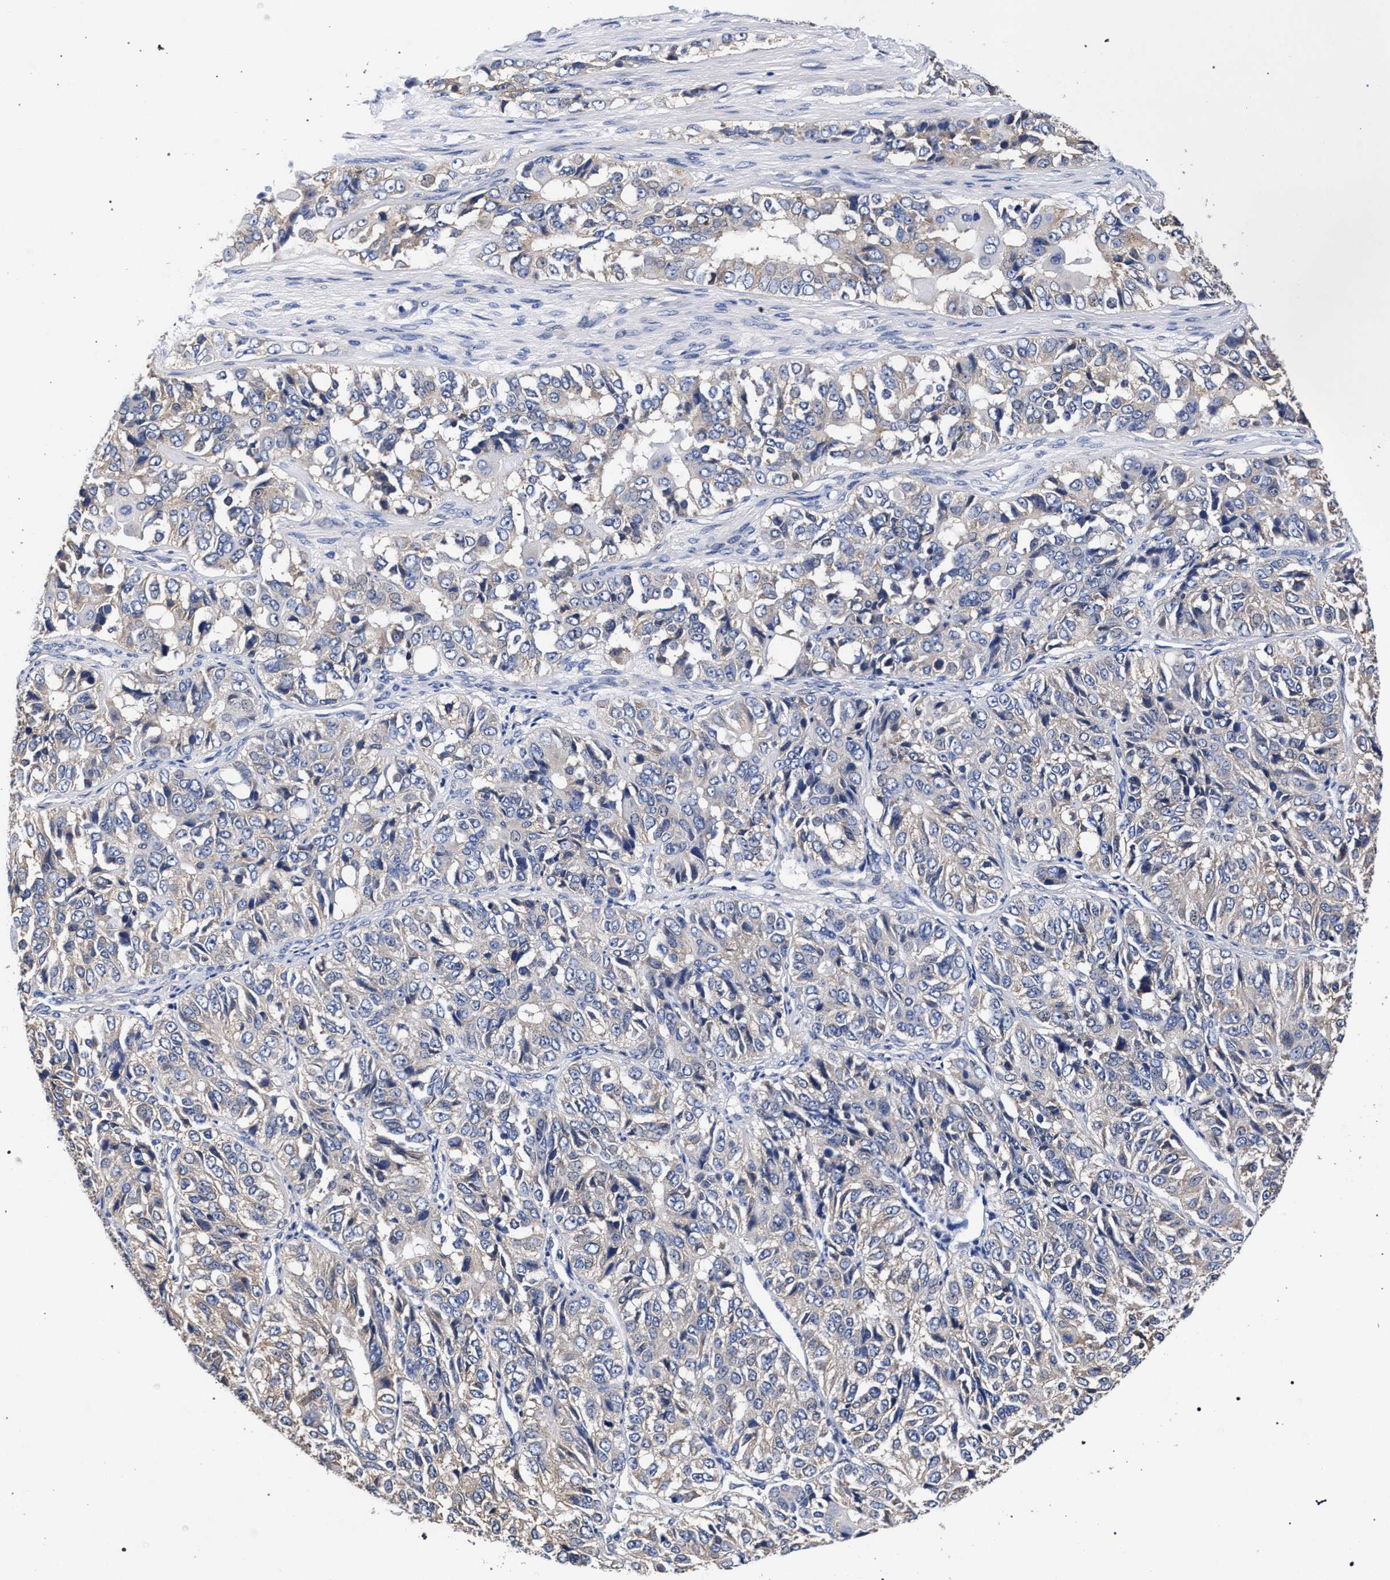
{"staining": {"intensity": "weak", "quantity": "<25%", "location": "cytoplasmic/membranous"}, "tissue": "ovarian cancer", "cell_type": "Tumor cells", "image_type": "cancer", "snomed": [{"axis": "morphology", "description": "Carcinoma, endometroid"}, {"axis": "topography", "description": "Ovary"}], "caption": "This is a image of immunohistochemistry staining of ovarian endometroid carcinoma, which shows no expression in tumor cells.", "gene": "CFAP95", "patient": {"sex": "female", "age": 51}}